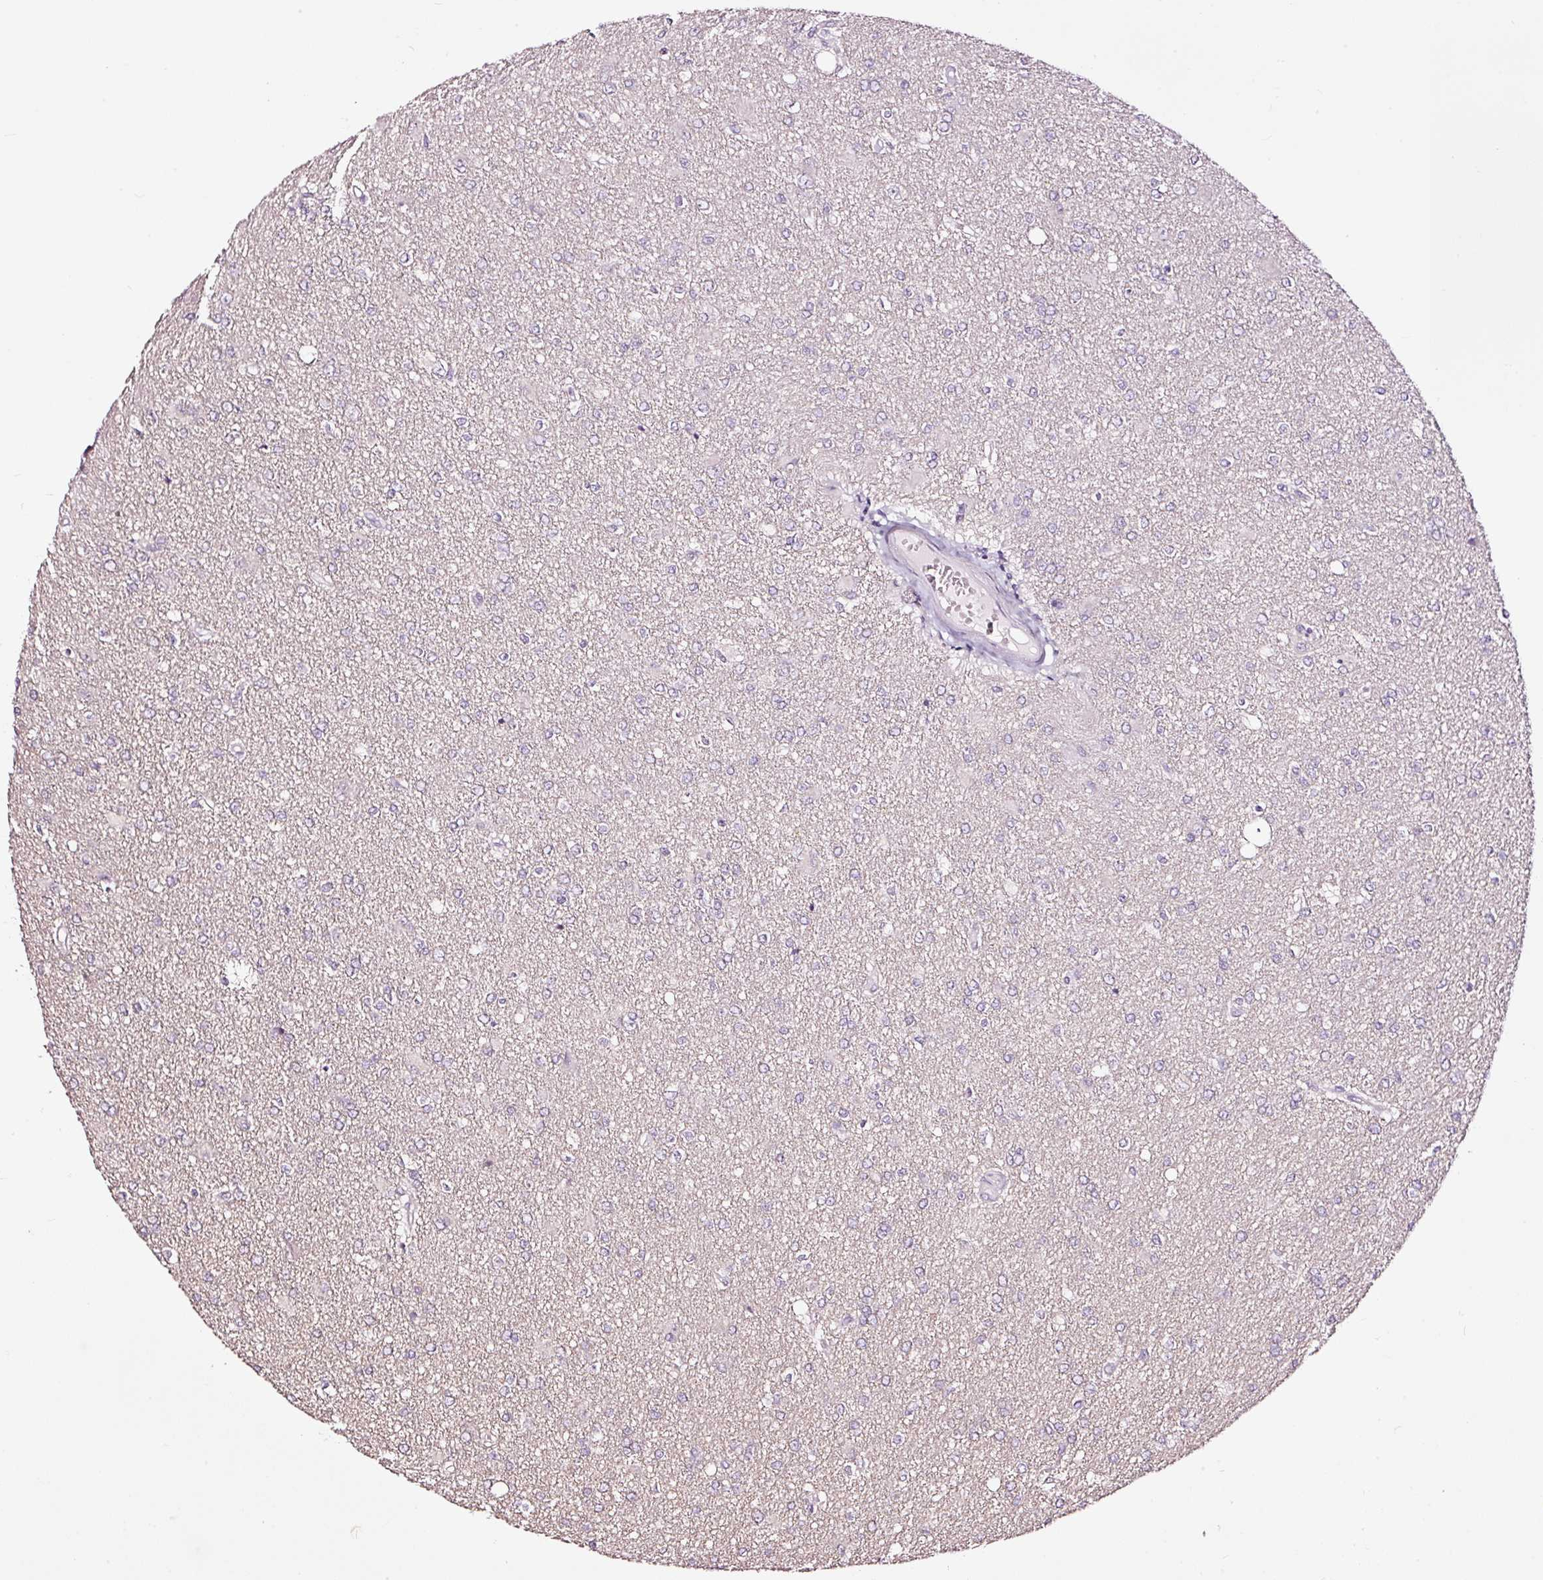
{"staining": {"intensity": "negative", "quantity": "none", "location": "none"}, "tissue": "glioma", "cell_type": "Tumor cells", "image_type": "cancer", "snomed": [{"axis": "morphology", "description": "Glioma, malignant, High grade"}, {"axis": "topography", "description": "Brain"}], "caption": "Tumor cells are negative for brown protein staining in malignant glioma (high-grade).", "gene": "UTP14A", "patient": {"sex": "male", "age": 67}}